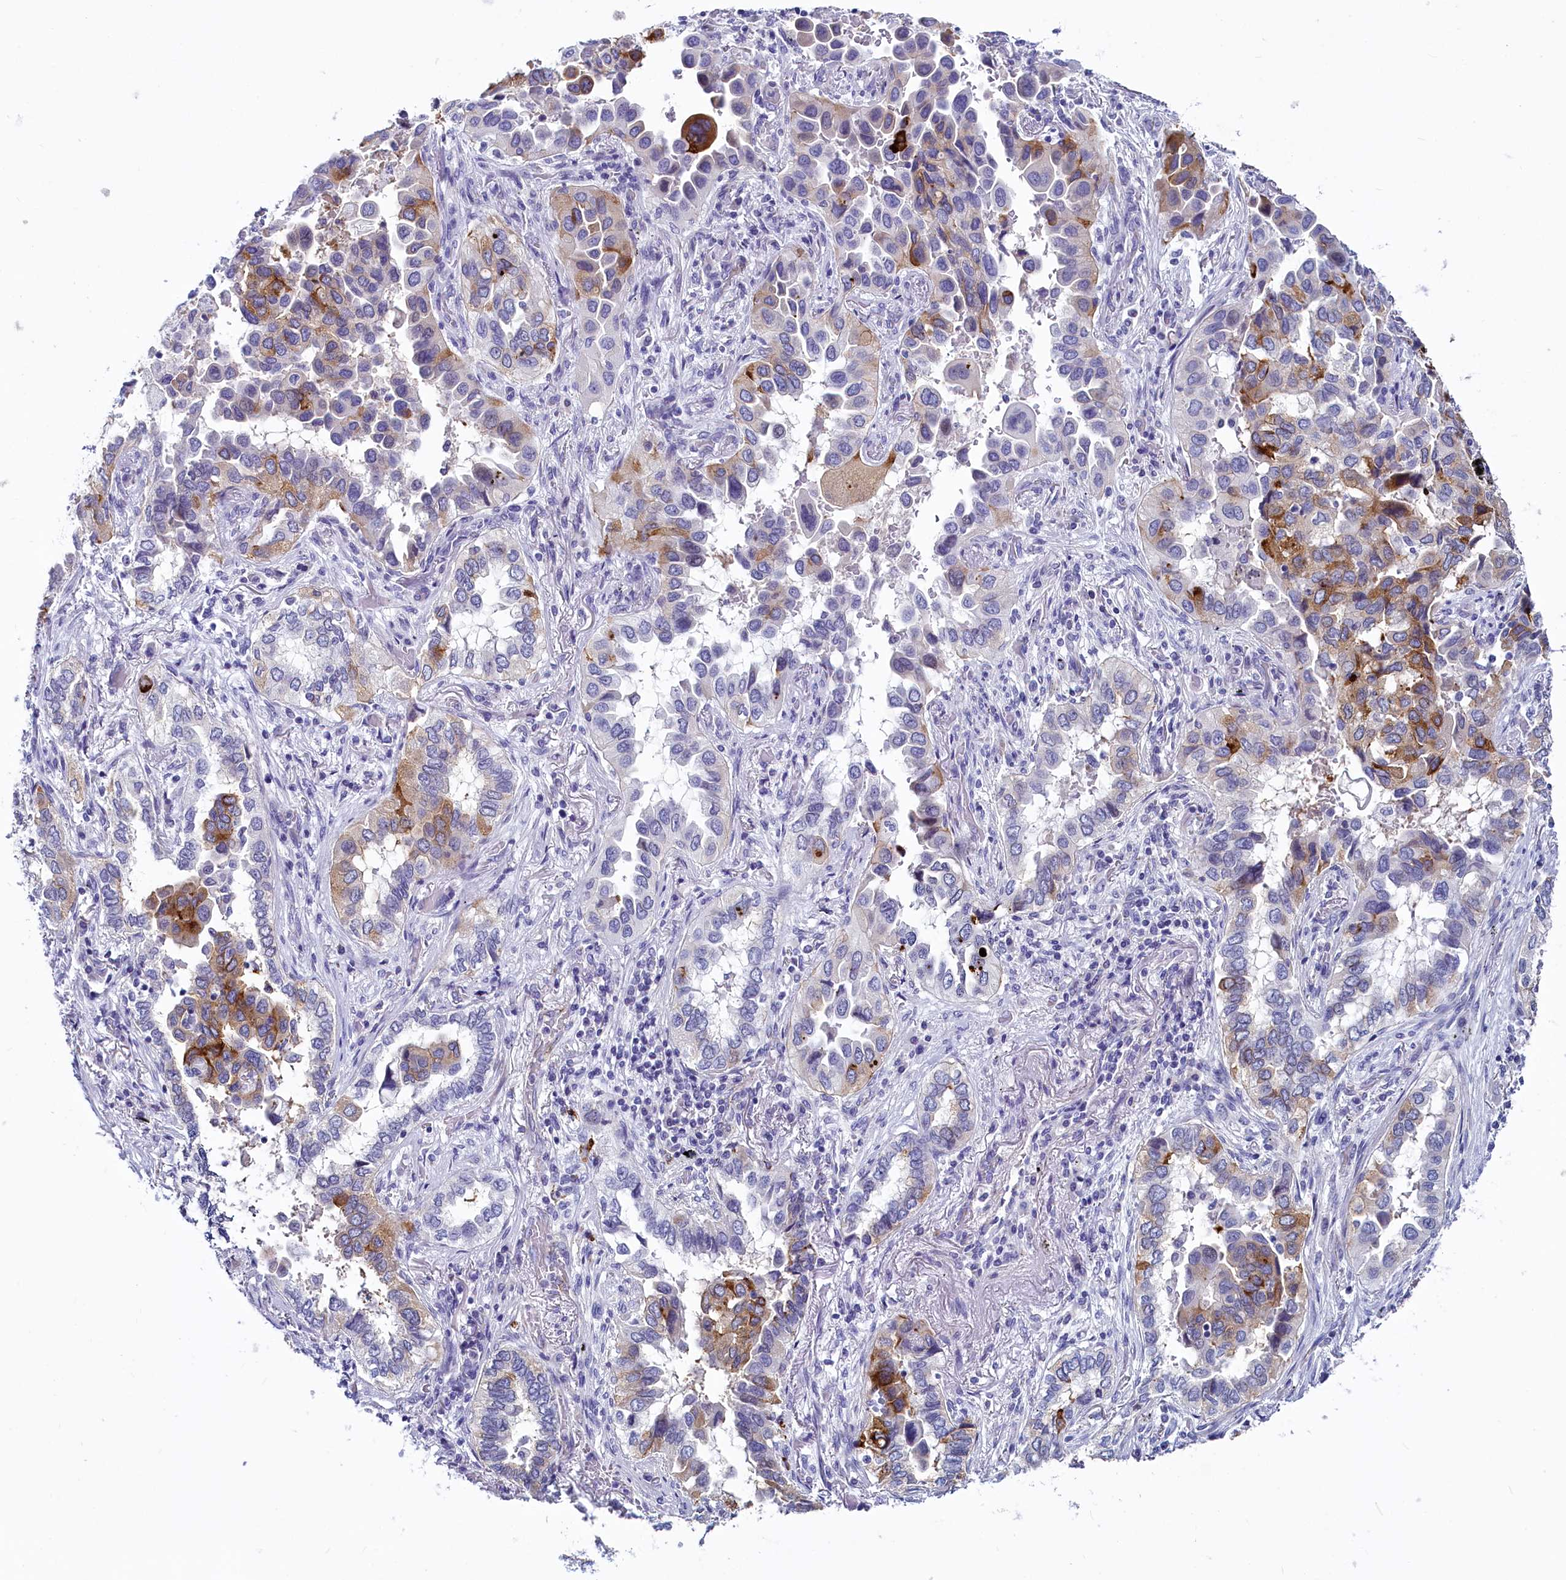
{"staining": {"intensity": "strong", "quantity": "<25%", "location": "cytoplasmic/membranous"}, "tissue": "lung cancer", "cell_type": "Tumor cells", "image_type": "cancer", "snomed": [{"axis": "morphology", "description": "Adenocarcinoma, NOS"}, {"axis": "topography", "description": "Lung"}], "caption": "Immunohistochemical staining of human lung adenocarcinoma reveals medium levels of strong cytoplasmic/membranous protein positivity in about <25% of tumor cells.", "gene": "INSC", "patient": {"sex": "female", "age": 76}}